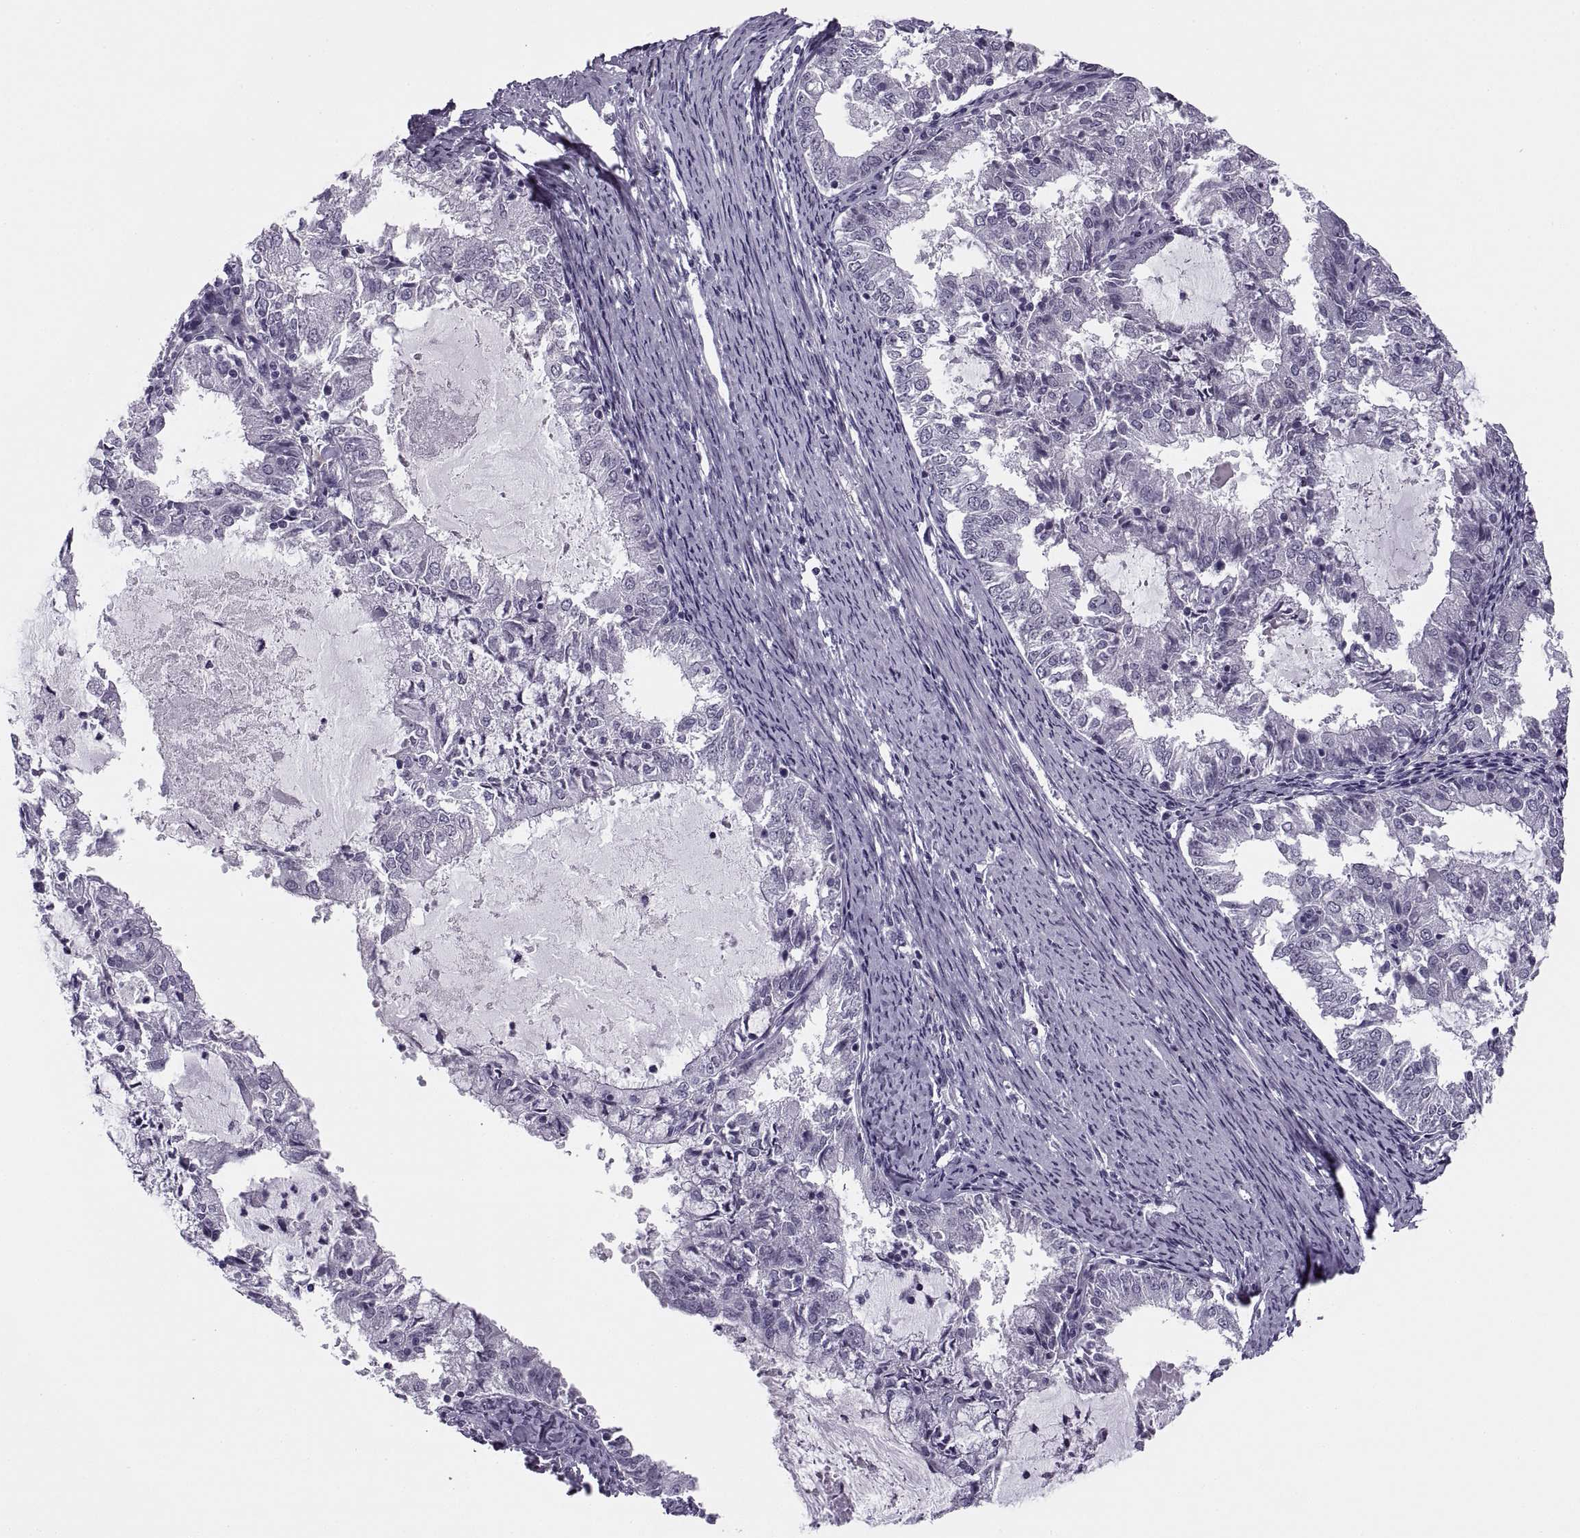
{"staining": {"intensity": "negative", "quantity": "none", "location": "none"}, "tissue": "endometrial cancer", "cell_type": "Tumor cells", "image_type": "cancer", "snomed": [{"axis": "morphology", "description": "Adenocarcinoma, NOS"}, {"axis": "topography", "description": "Endometrium"}], "caption": "IHC of endometrial cancer (adenocarcinoma) displays no expression in tumor cells.", "gene": "TBC1D3G", "patient": {"sex": "female", "age": 57}}